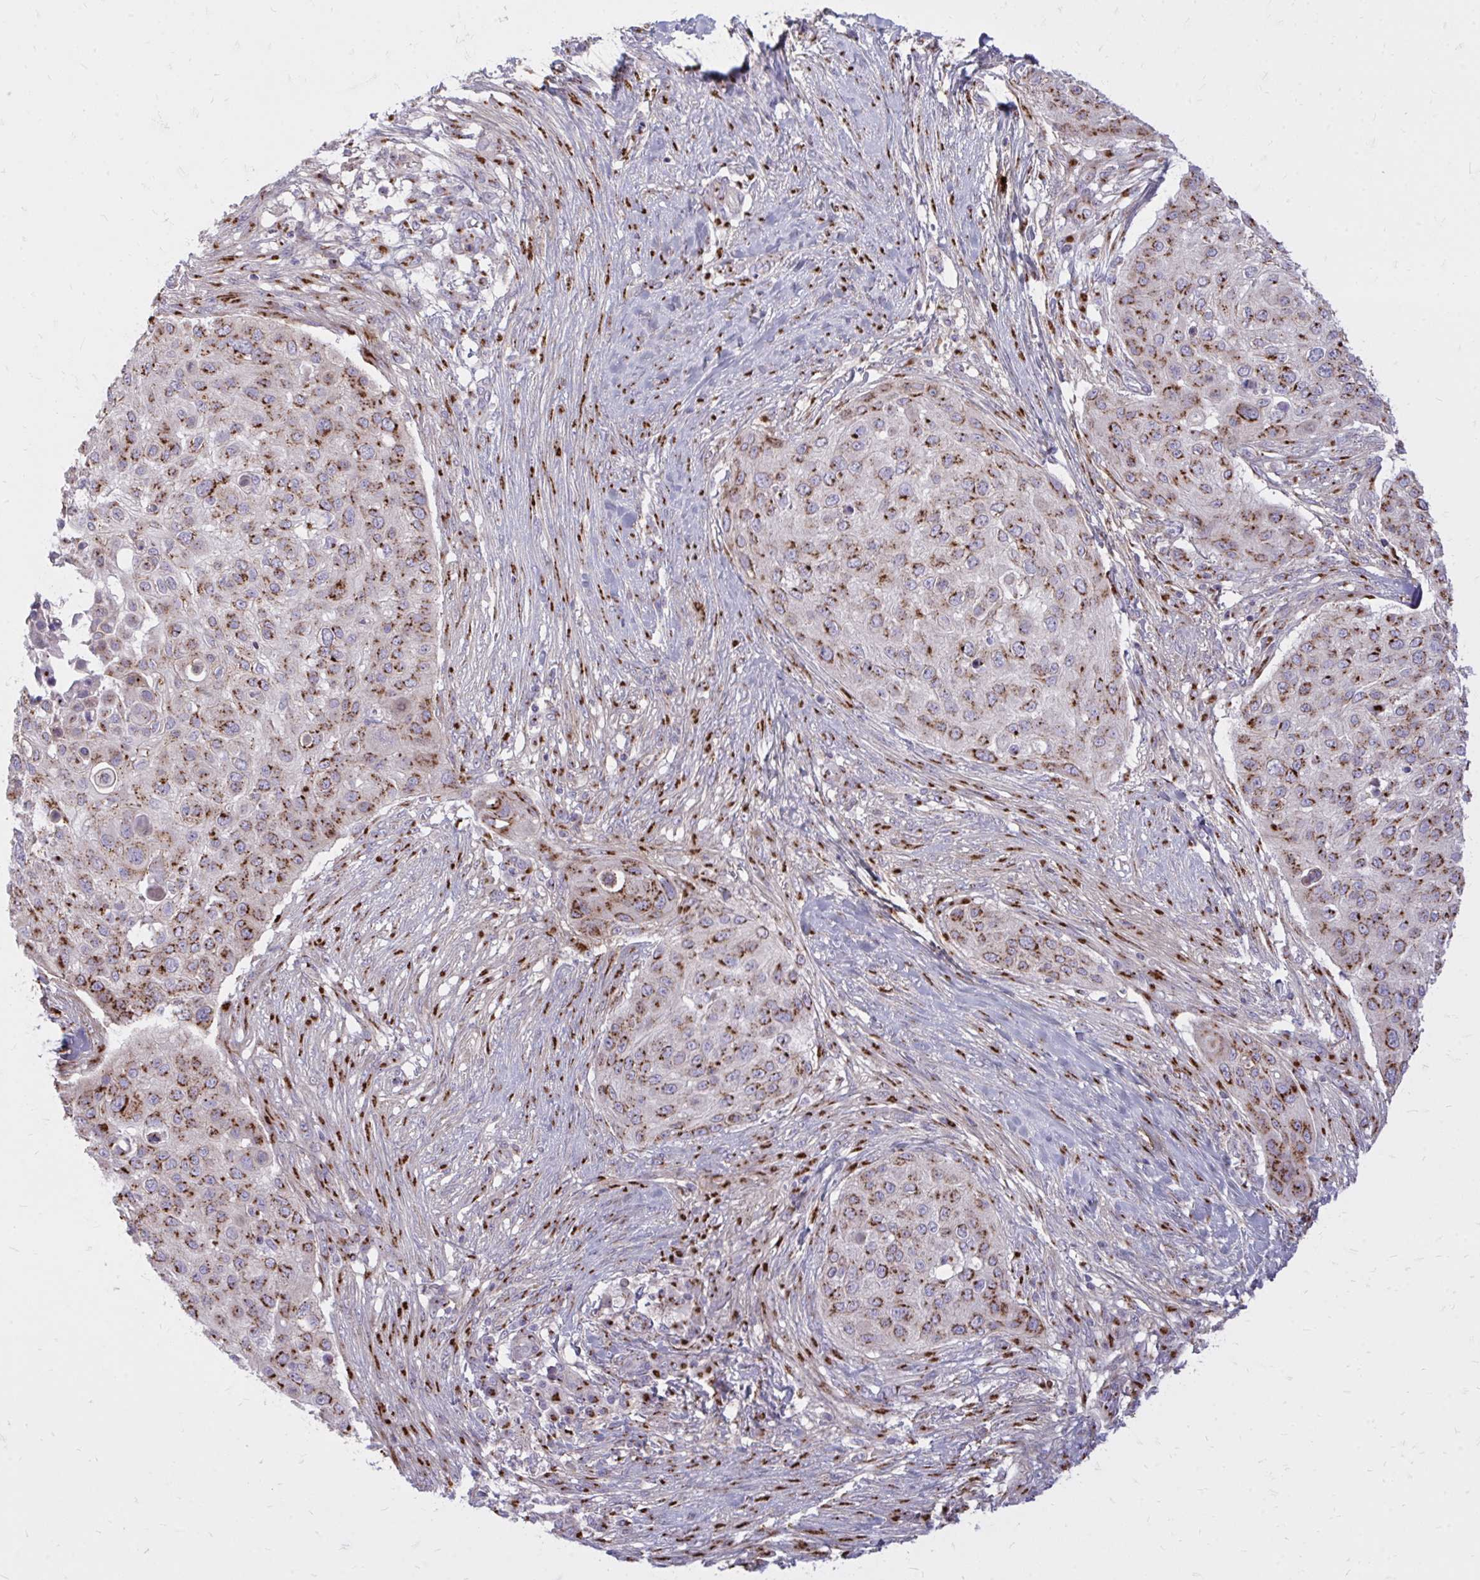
{"staining": {"intensity": "moderate", "quantity": ">75%", "location": "cytoplasmic/membranous"}, "tissue": "skin cancer", "cell_type": "Tumor cells", "image_type": "cancer", "snomed": [{"axis": "morphology", "description": "Squamous cell carcinoma, NOS"}, {"axis": "topography", "description": "Skin"}], "caption": "Tumor cells exhibit medium levels of moderate cytoplasmic/membranous staining in about >75% of cells in skin cancer (squamous cell carcinoma).", "gene": "RAB6B", "patient": {"sex": "female", "age": 87}}